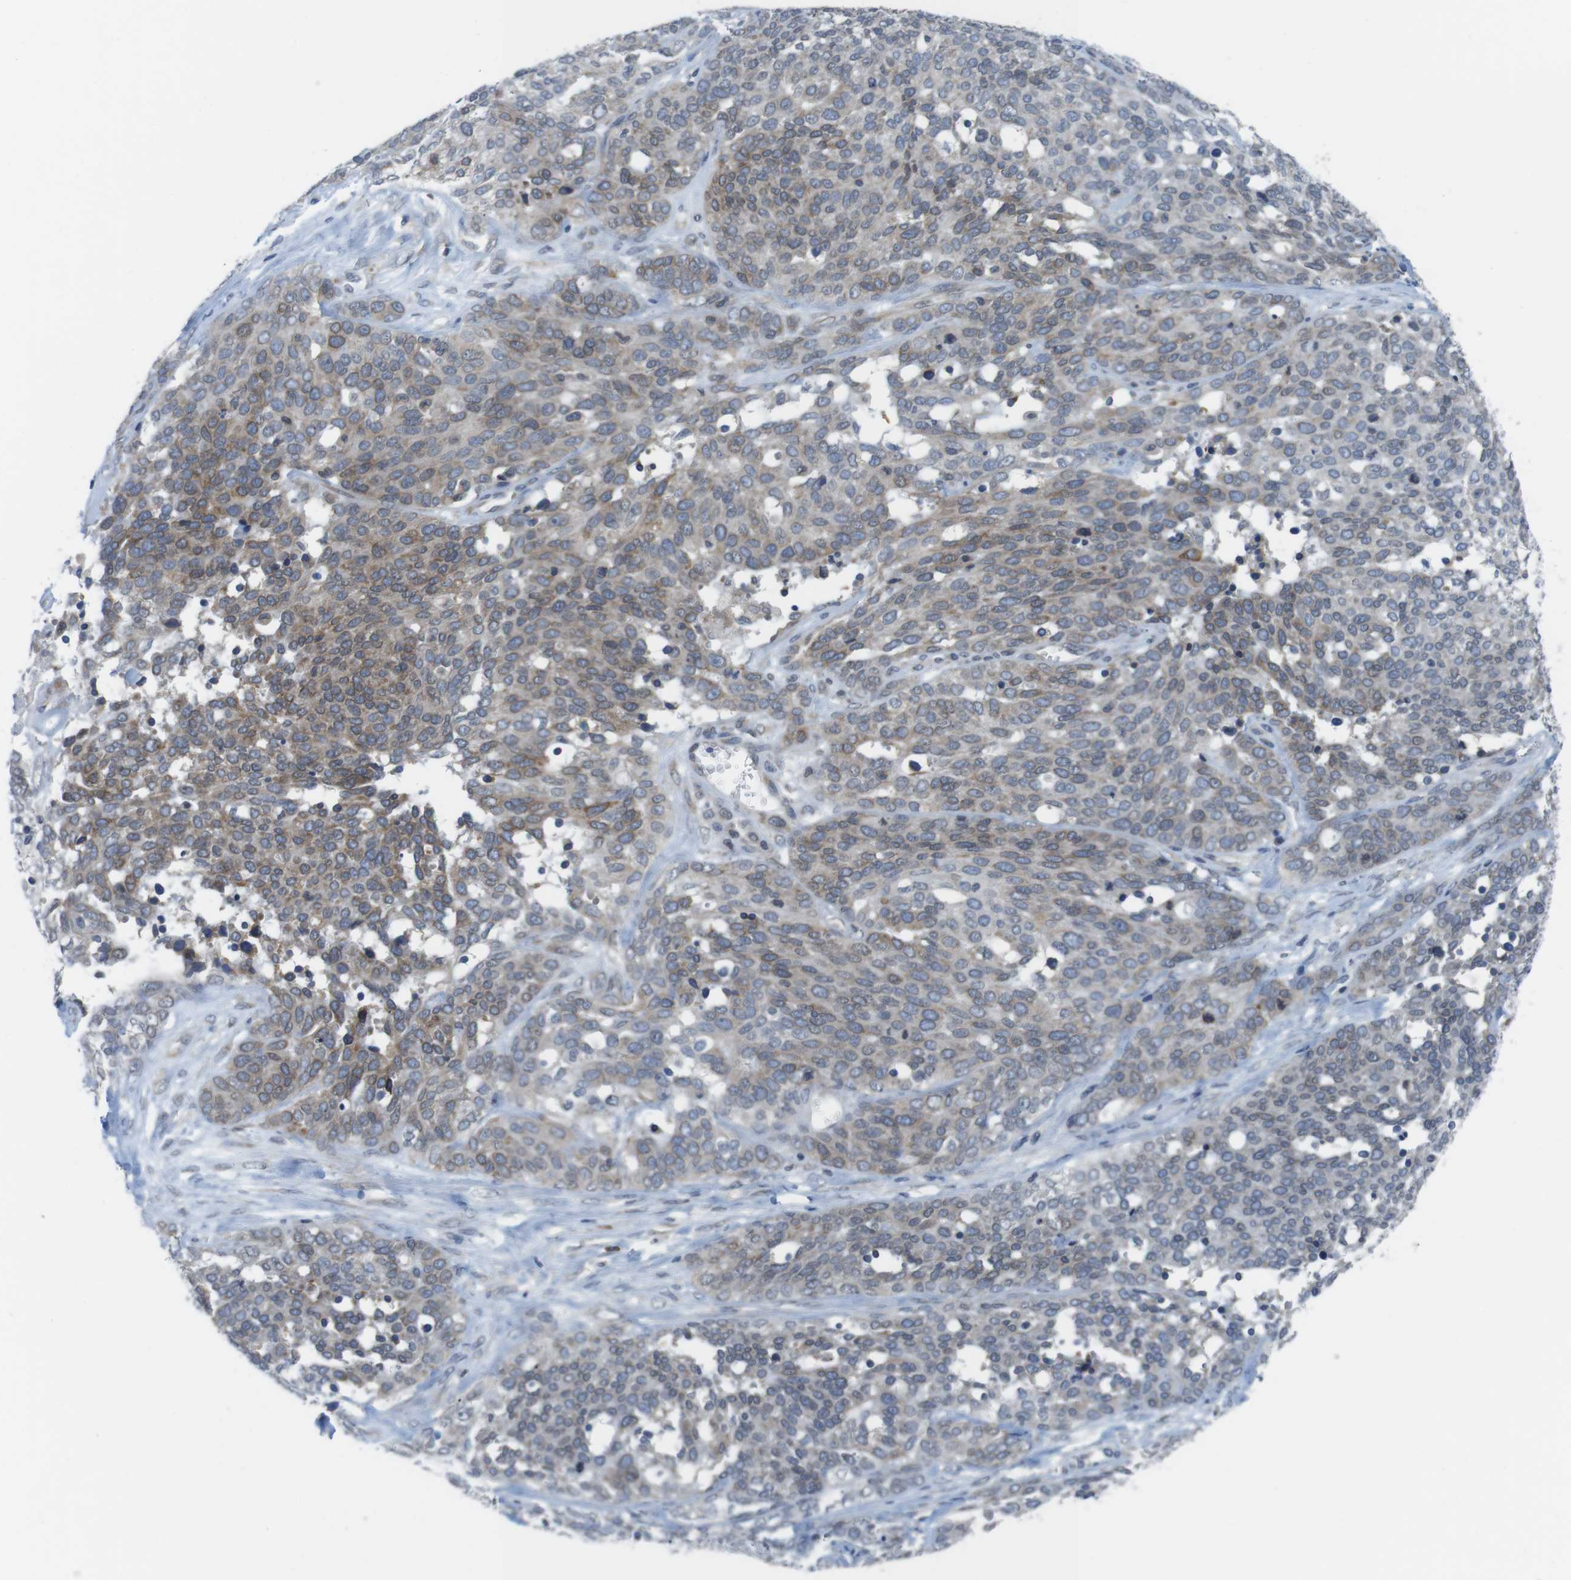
{"staining": {"intensity": "weak", "quantity": "25%-75%", "location": "cytoplasmic/membranous"}, "tissue": "ovarian cancer", "cell_type": "Tumor cells", "image_type": "cancer", "snomed": [{"axis": "morphology", "description": "Cystadenocarcinoma, serous, NOS"}, {"axis": "topography", "description": "Ovary"}], "caption": "DAB immunohistochemical staining of human ovarian cancer shows weak cytoplasmic/membranous protein expression in about 25%-75% of tumor cells. (Stains: DAB (3,3'-diaminobenzidine) in brown, nuclei in blue, Microscopy: brightfield microscopy at high magnification).", "gene": "ERGIC3", "patient": {"sex": "female", "age": 44}}